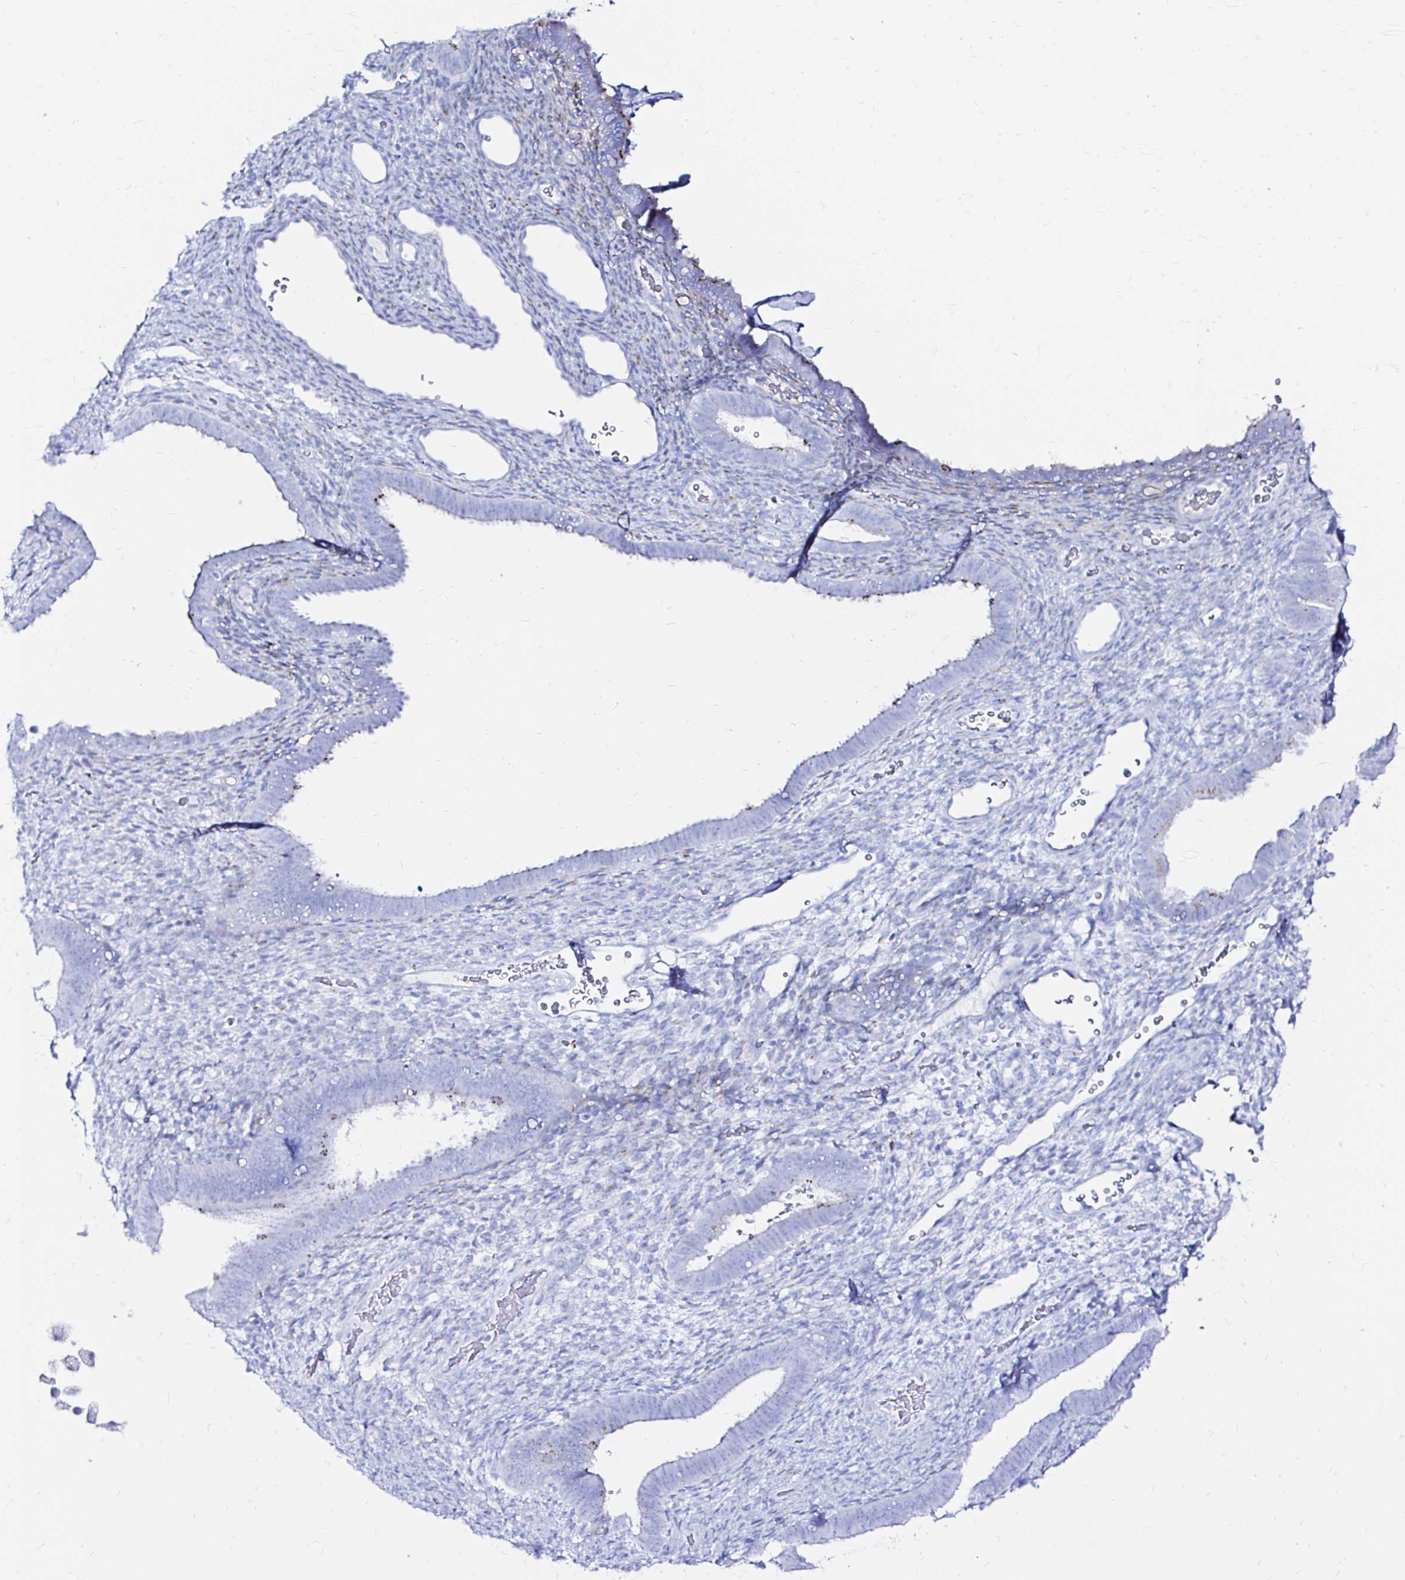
{"staining": {"intensity": "negative", "quantity": "none", "location": "none"}, "tissue": "endometrium", "cell_type": "Cells in endometrial stroma", "image_type": "normal", "snomed": [{"axis": "morphology", "description": "Normal tissue, NOS"}, {"axis": "topography", "description": "Endometrium"}], "caption": "The micrograph demonstrates no staining of cells in endometrial stroma in unremarkable endometrium. The staining is performed using DAB brown chromogen with nuclei counter-stained in using hematoxylin.", "gene": "ZNF432", "patient": {"sex": "female", "age": 34}}